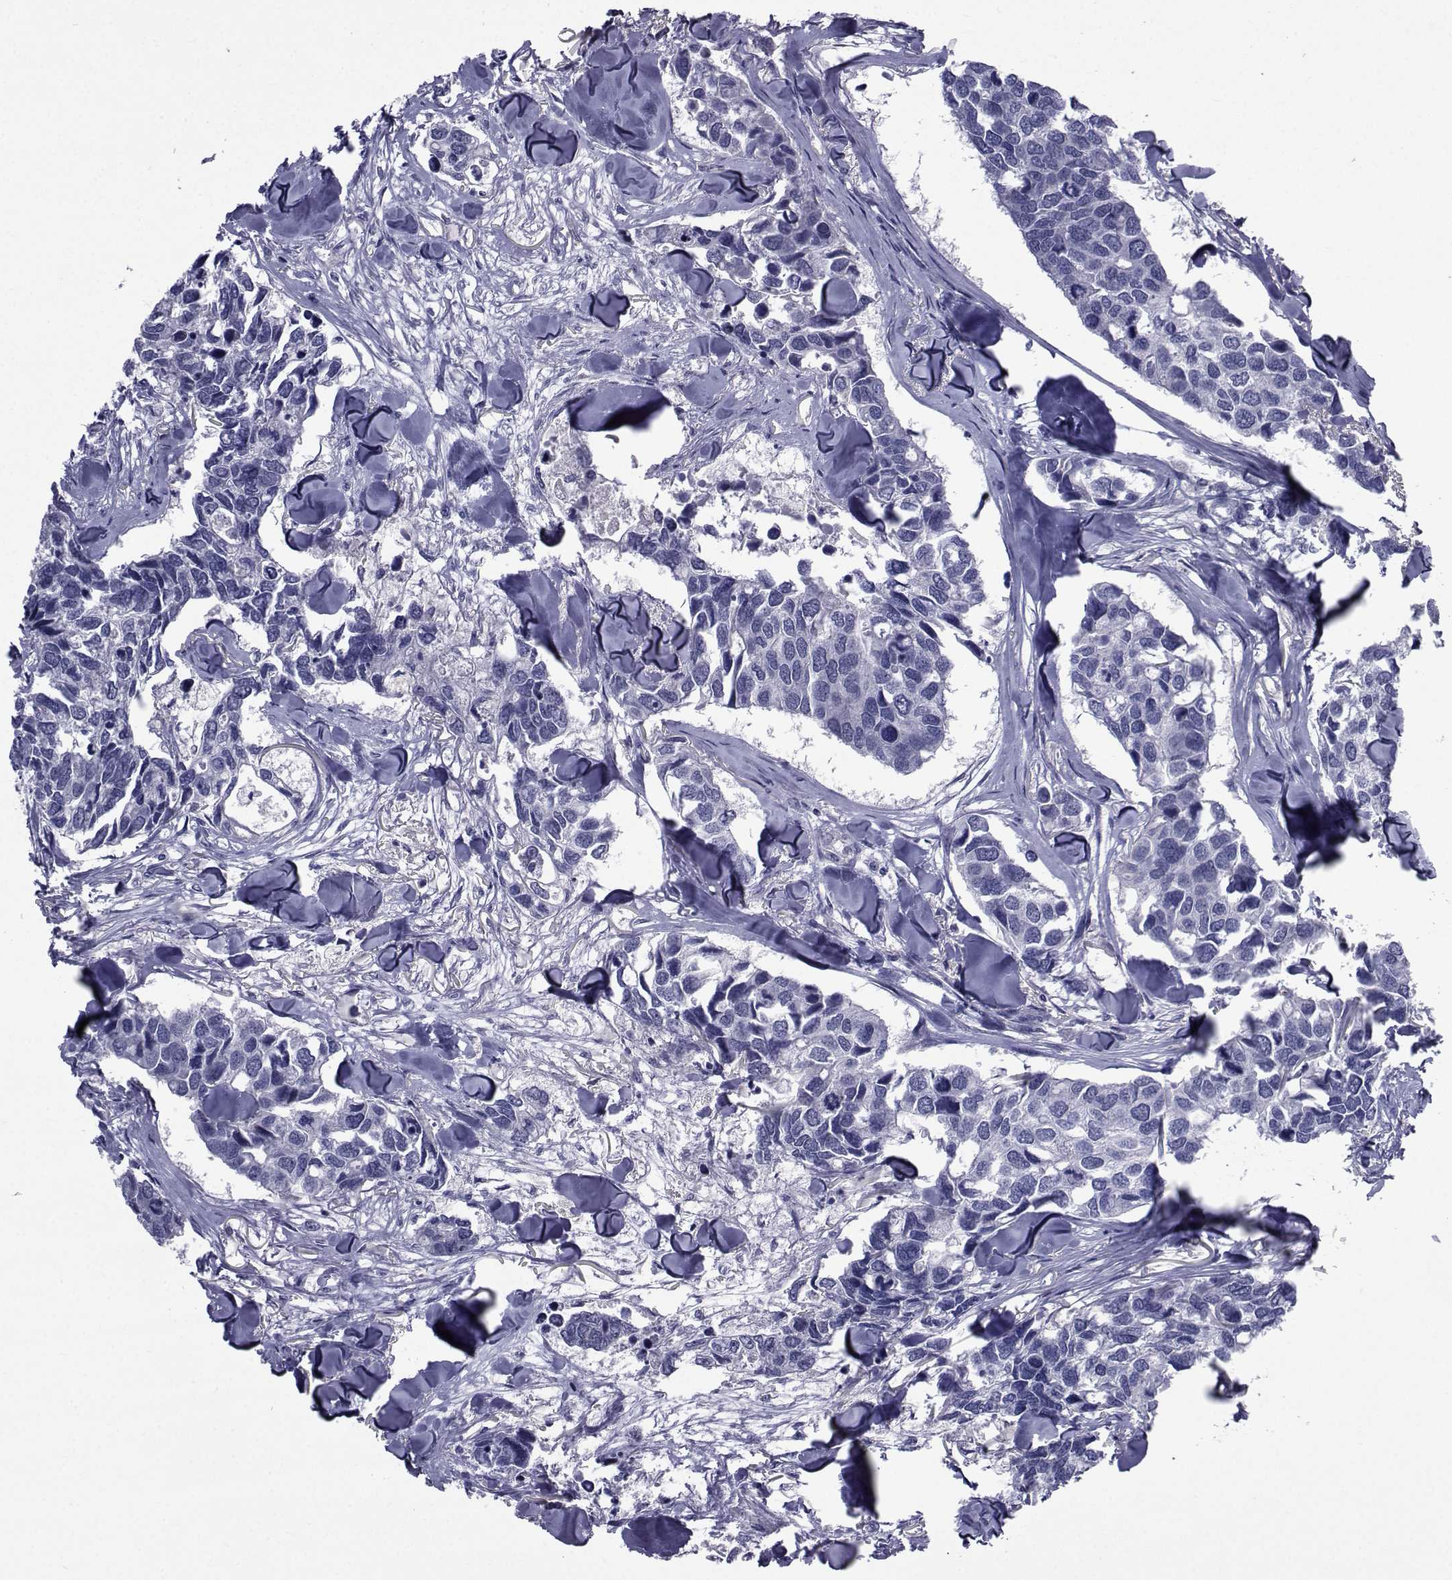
{"staining": {"intensity": "negative", "quantity": "none", "location": "none"}, "tissue": "breast cancer", "cell_type": "Tumor cells", "image_type": "cancer", "snomed": [{"axis": "morphology", "description": "Duct carcinoma"}, {"axis": "topography", "description": "Breast"}], "caption": "Tumor cells show no significant protein staining in breast cancer.", "gene": "SEMA5B", "patient": {"sex": "female", "age": 83}}